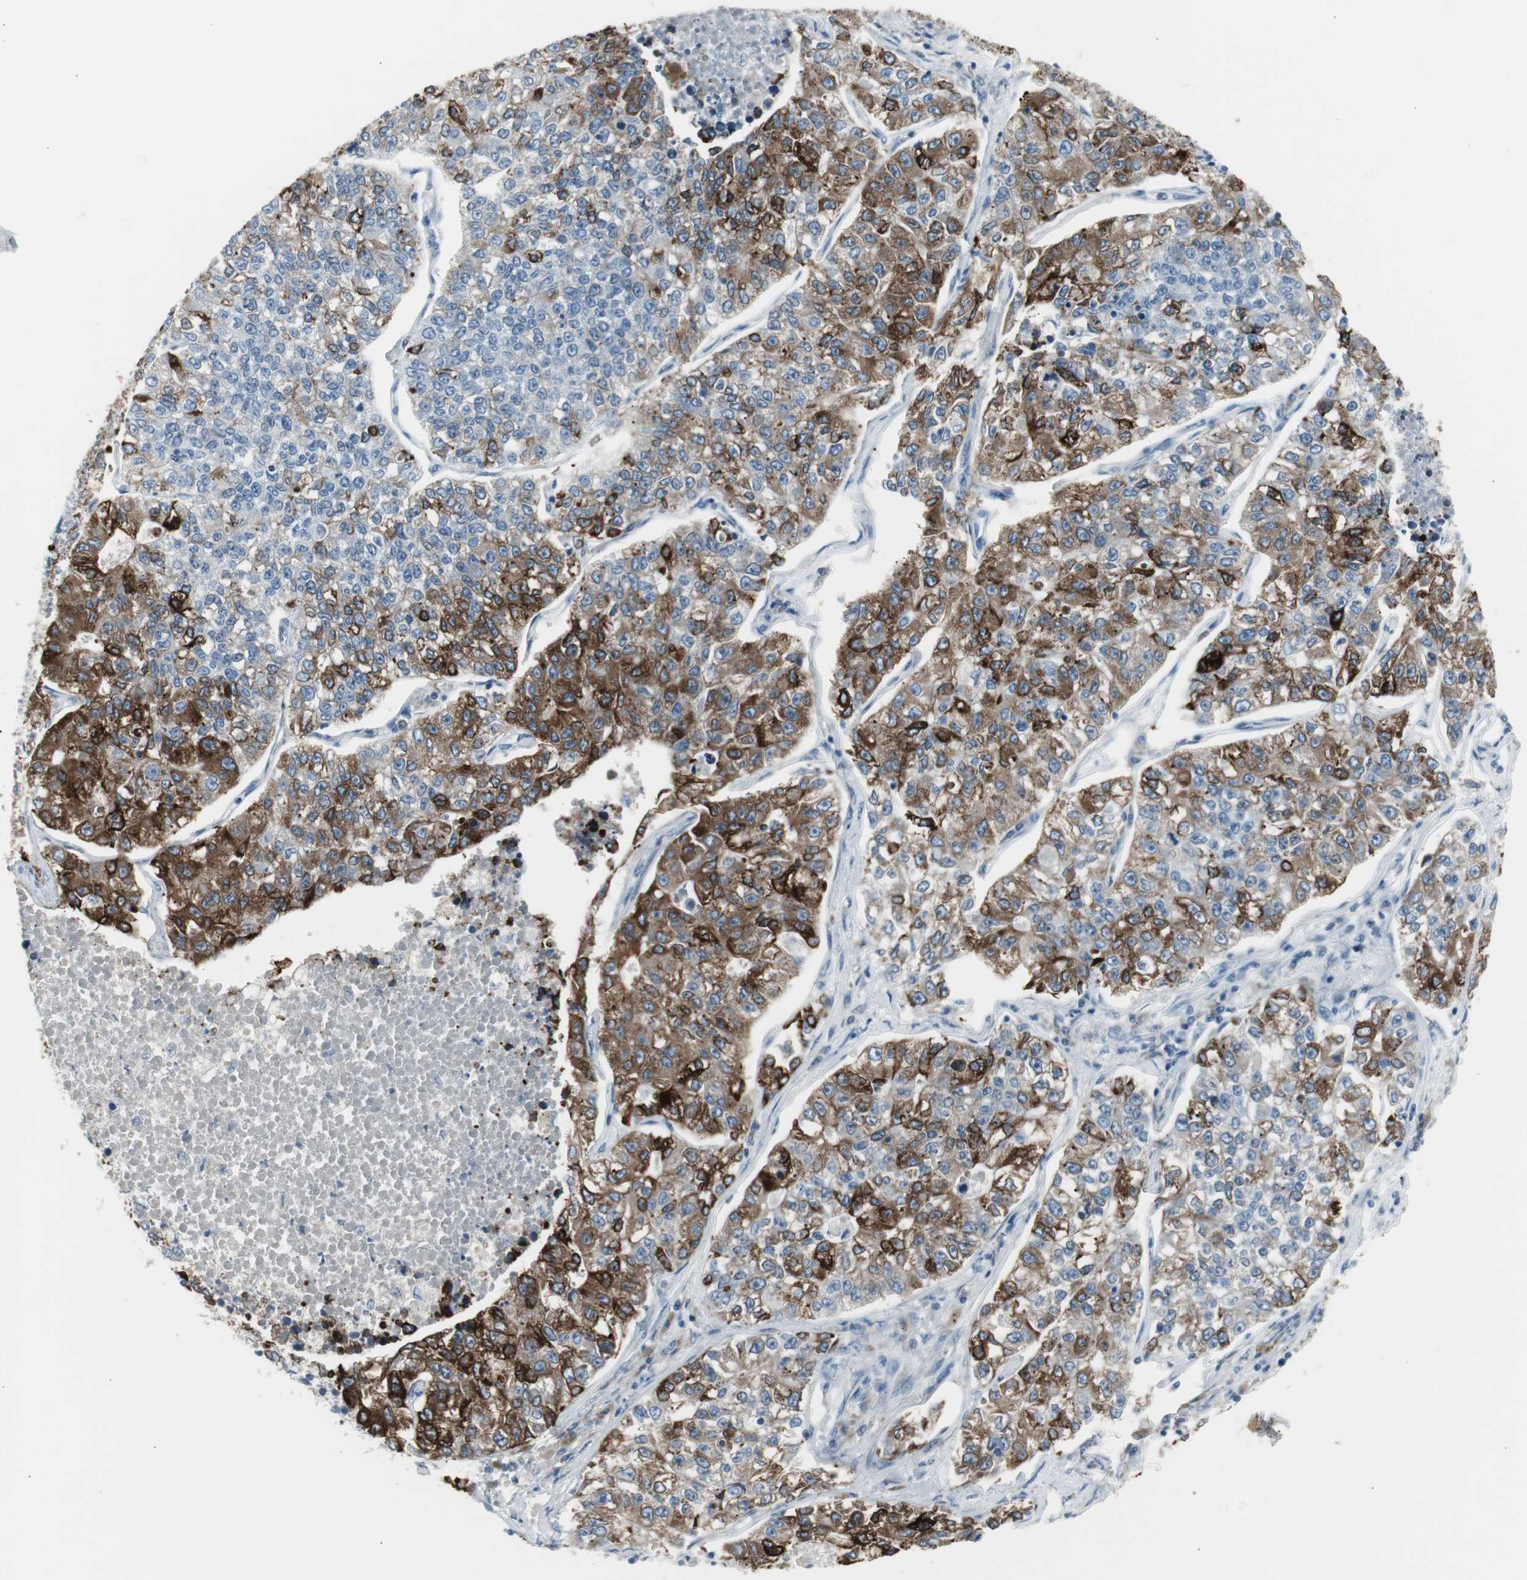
{"staining": {"intensity": "strong", "quantity": "25%-75%", "location": "cytoplasmic/membranous"}, "tissue": "lung cancer", "cell_type": "Tumor cells", "image_type": "cancer", "snomed": [{"axis": "morphology", "description": "Adenocarcinoma, NOS"}, {"axis": "topography", "description": "Lung"}], "caption": "Immunohistochemical staining of lung cancer (adenocarcinoma) exhibits high levels of strong cytoplasmic/membranous positivity in approximately 25%-75% of tumor cells.", "gene": "AGR2", "patient": {"sex": "male", "age": 49}}